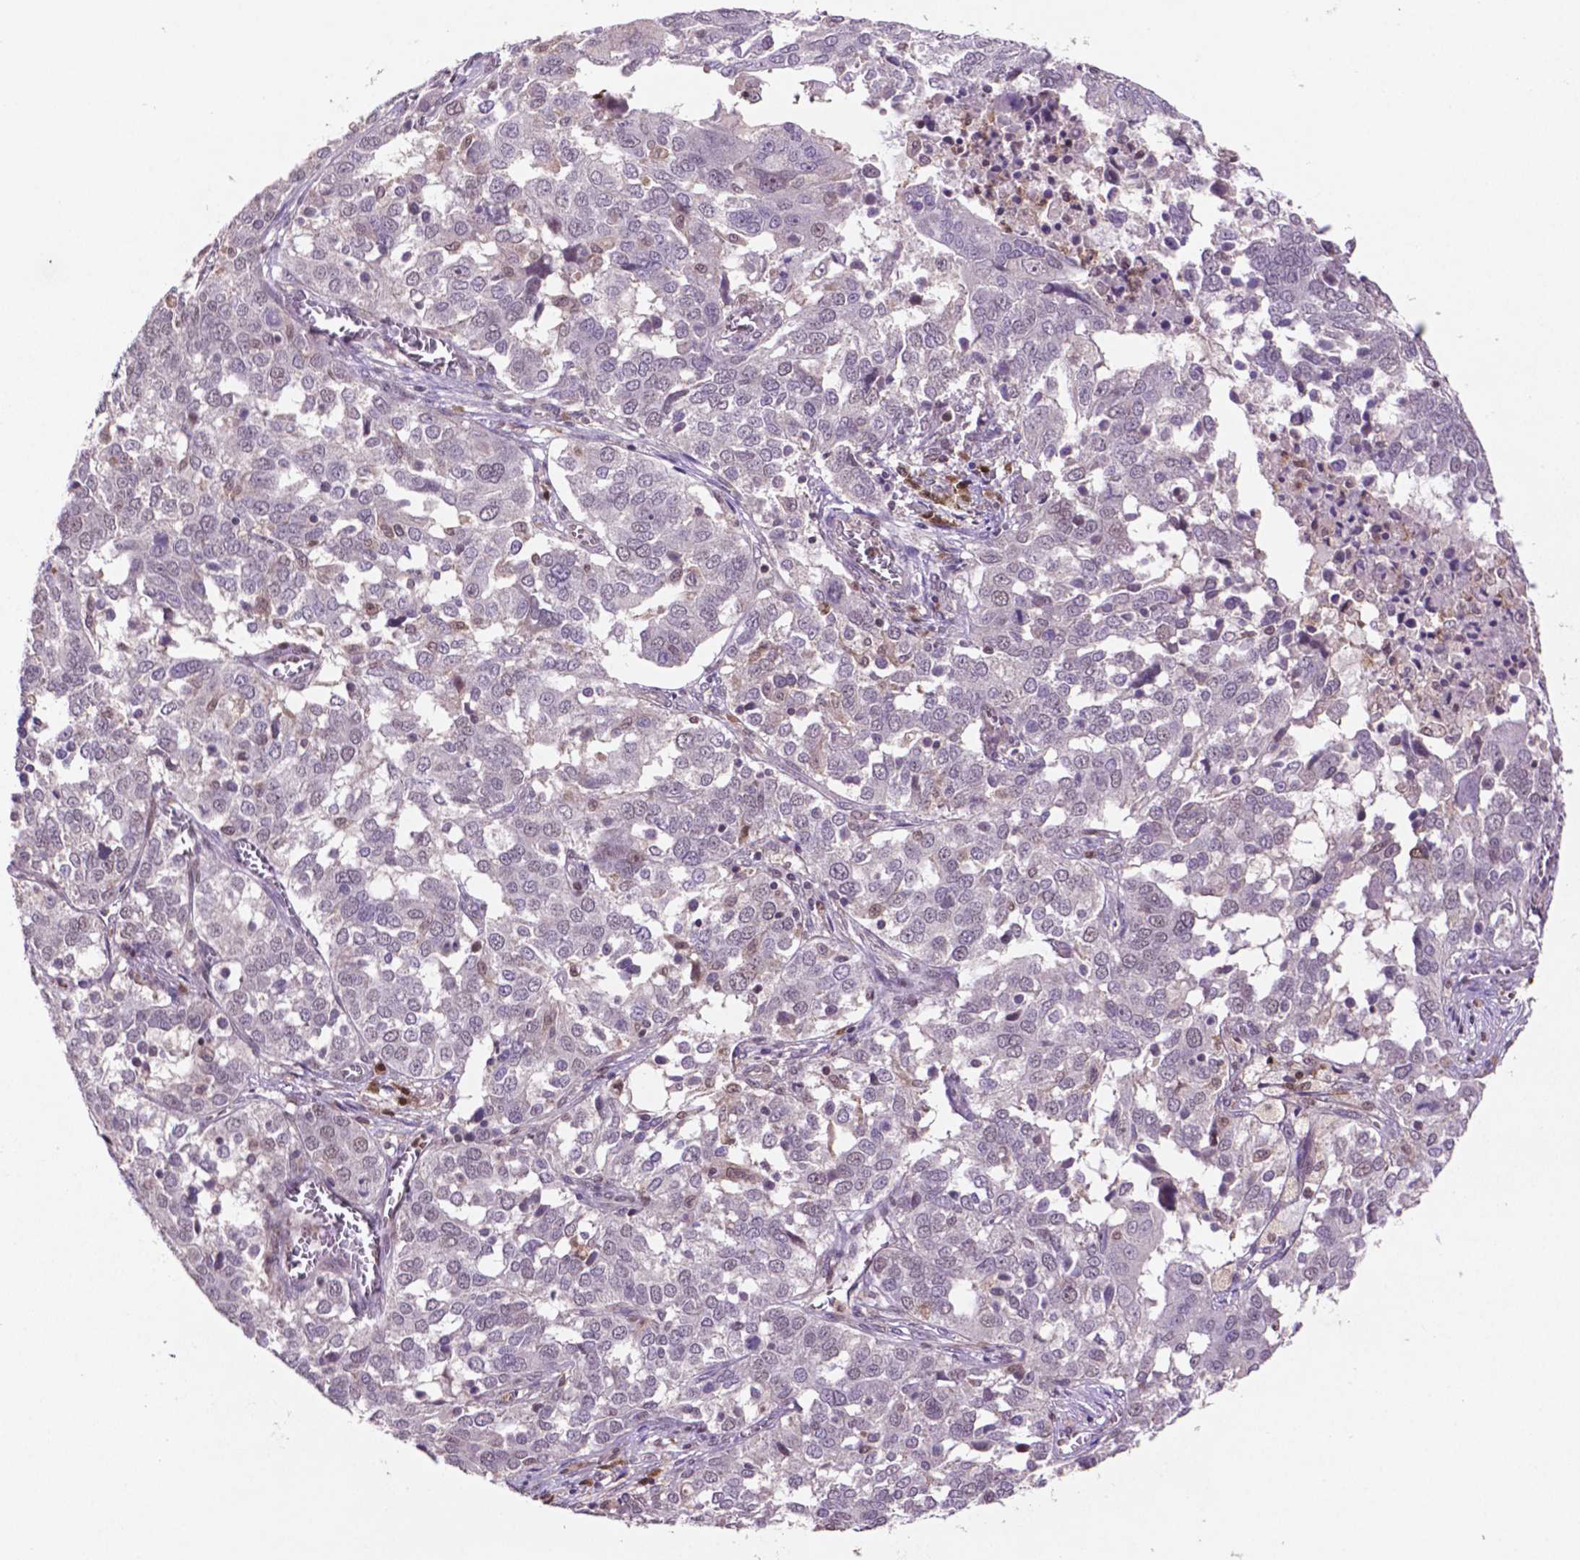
{"staining": {"intensity": "negative", "quantity": "none", "location": "none"}, "tissue": "ovarian cancer", "cell_type": "Tumor cells", "image_type": "cancer", "snomed": [{"axis": "morphology", "description": "Carcinoma, endometroid"}, {"axis": "topography", "description": "Soft tissue"}, {"axis": "topography", "description": "Ovary"}], "caption": "Ovarian cancer (endometroid carcinoma) stained for a protein using IHC exhibits no expression tumor cells.", "gene": "GLRX", "patient": {"sex": "female", "age": 52}}